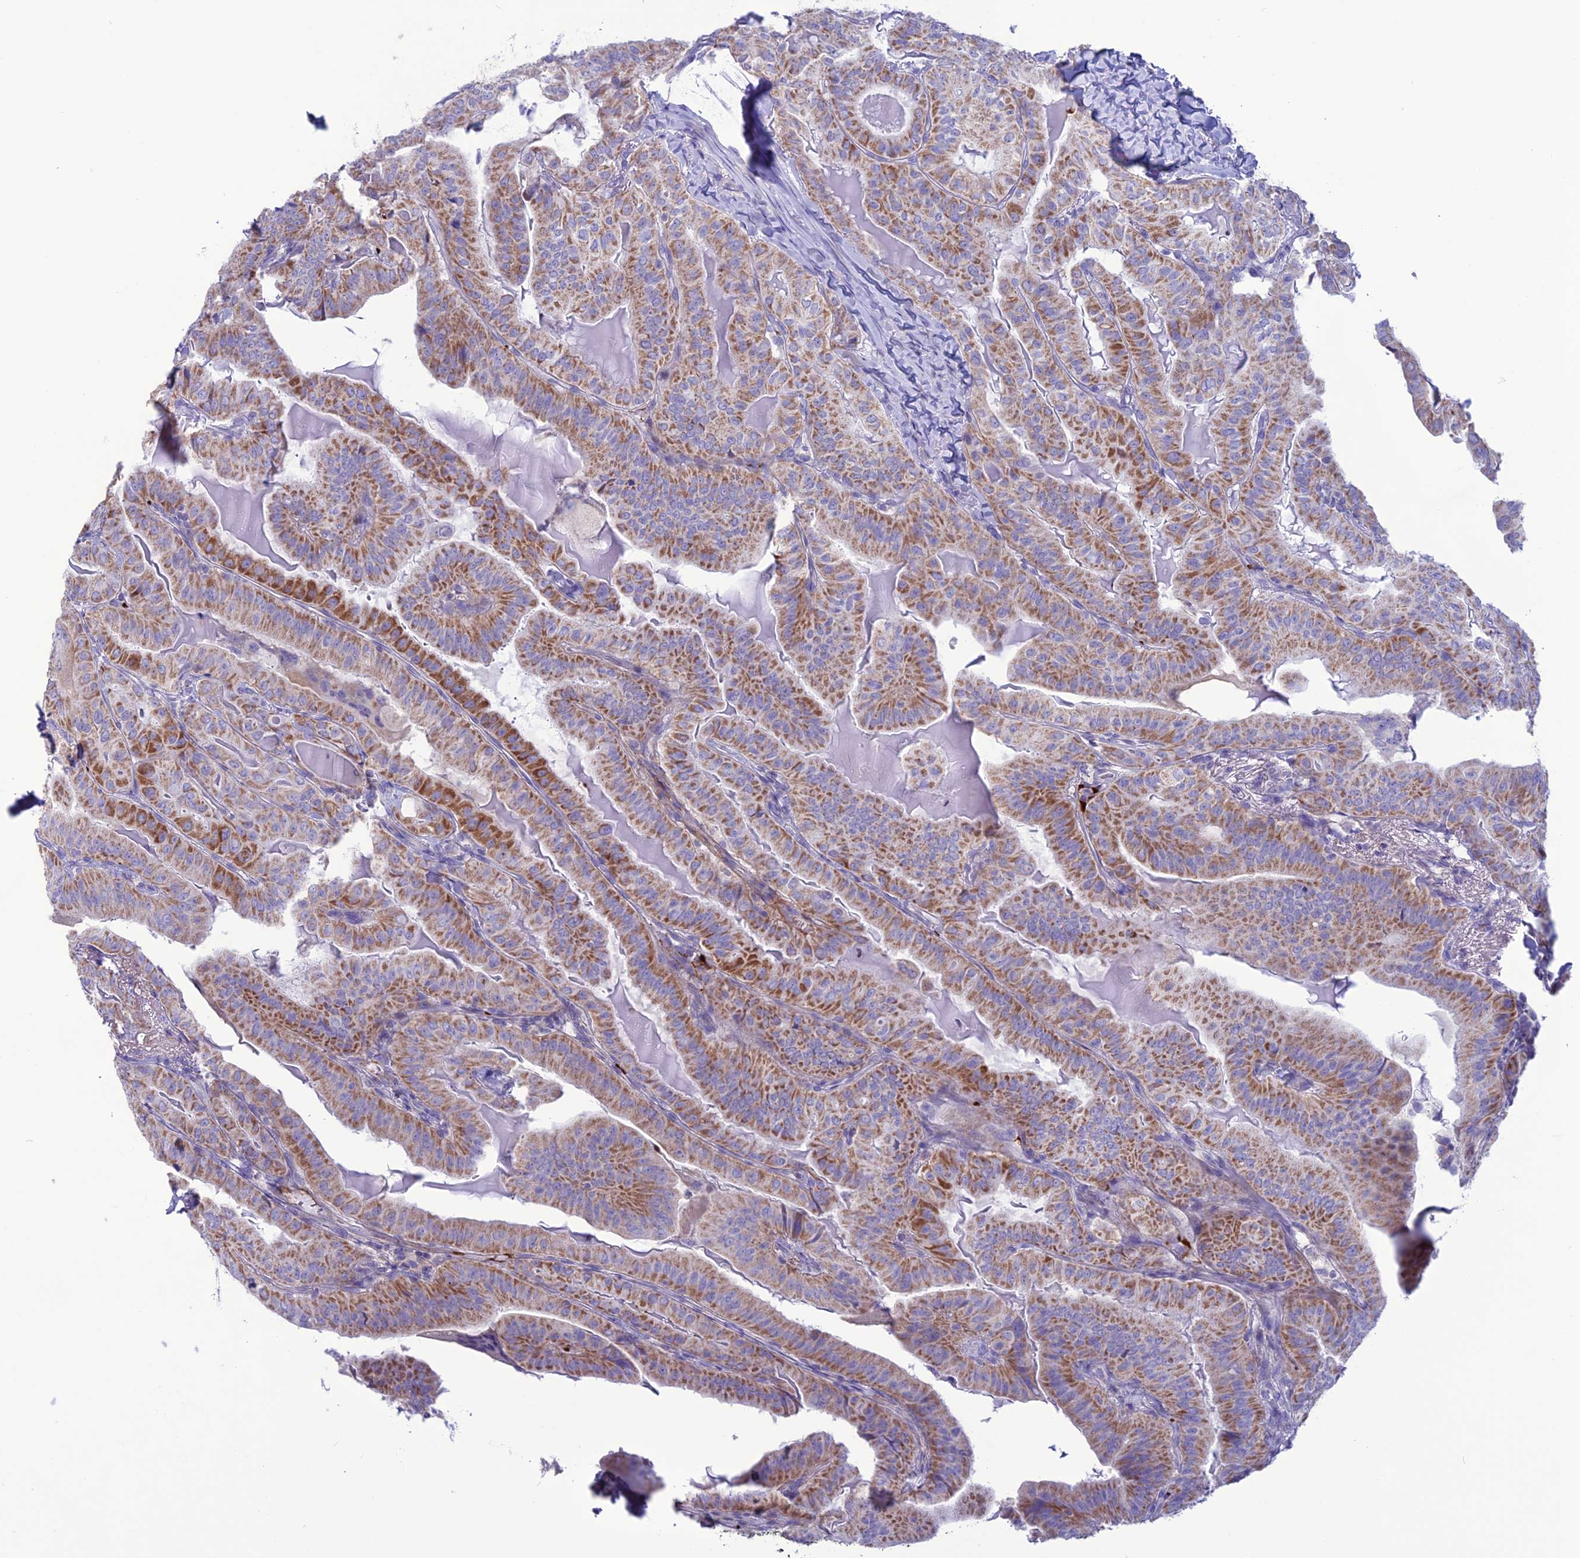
{"staining": {"intensity": "strong", "quantity": ">75%", "location": "cytoplasmic/membranous"}, "tissue": "thyroid cancer", "cell_type": "Tumor cells", "image_type": "cancer", "snomed": [{"axis": "morphology", "description": "Papillary adenocarcinoma, NOS"}, {"axis": "topography", "description": "Thyroid gland"}], "caption": "DAB immunohistochemical staining of thyroid cancer exhibits strong cytoplasmic/membranous protein expression in approximately >75% of tumor cells.", "gene": "C21orf140", "patient": {"sex": "female", "age": 68}}